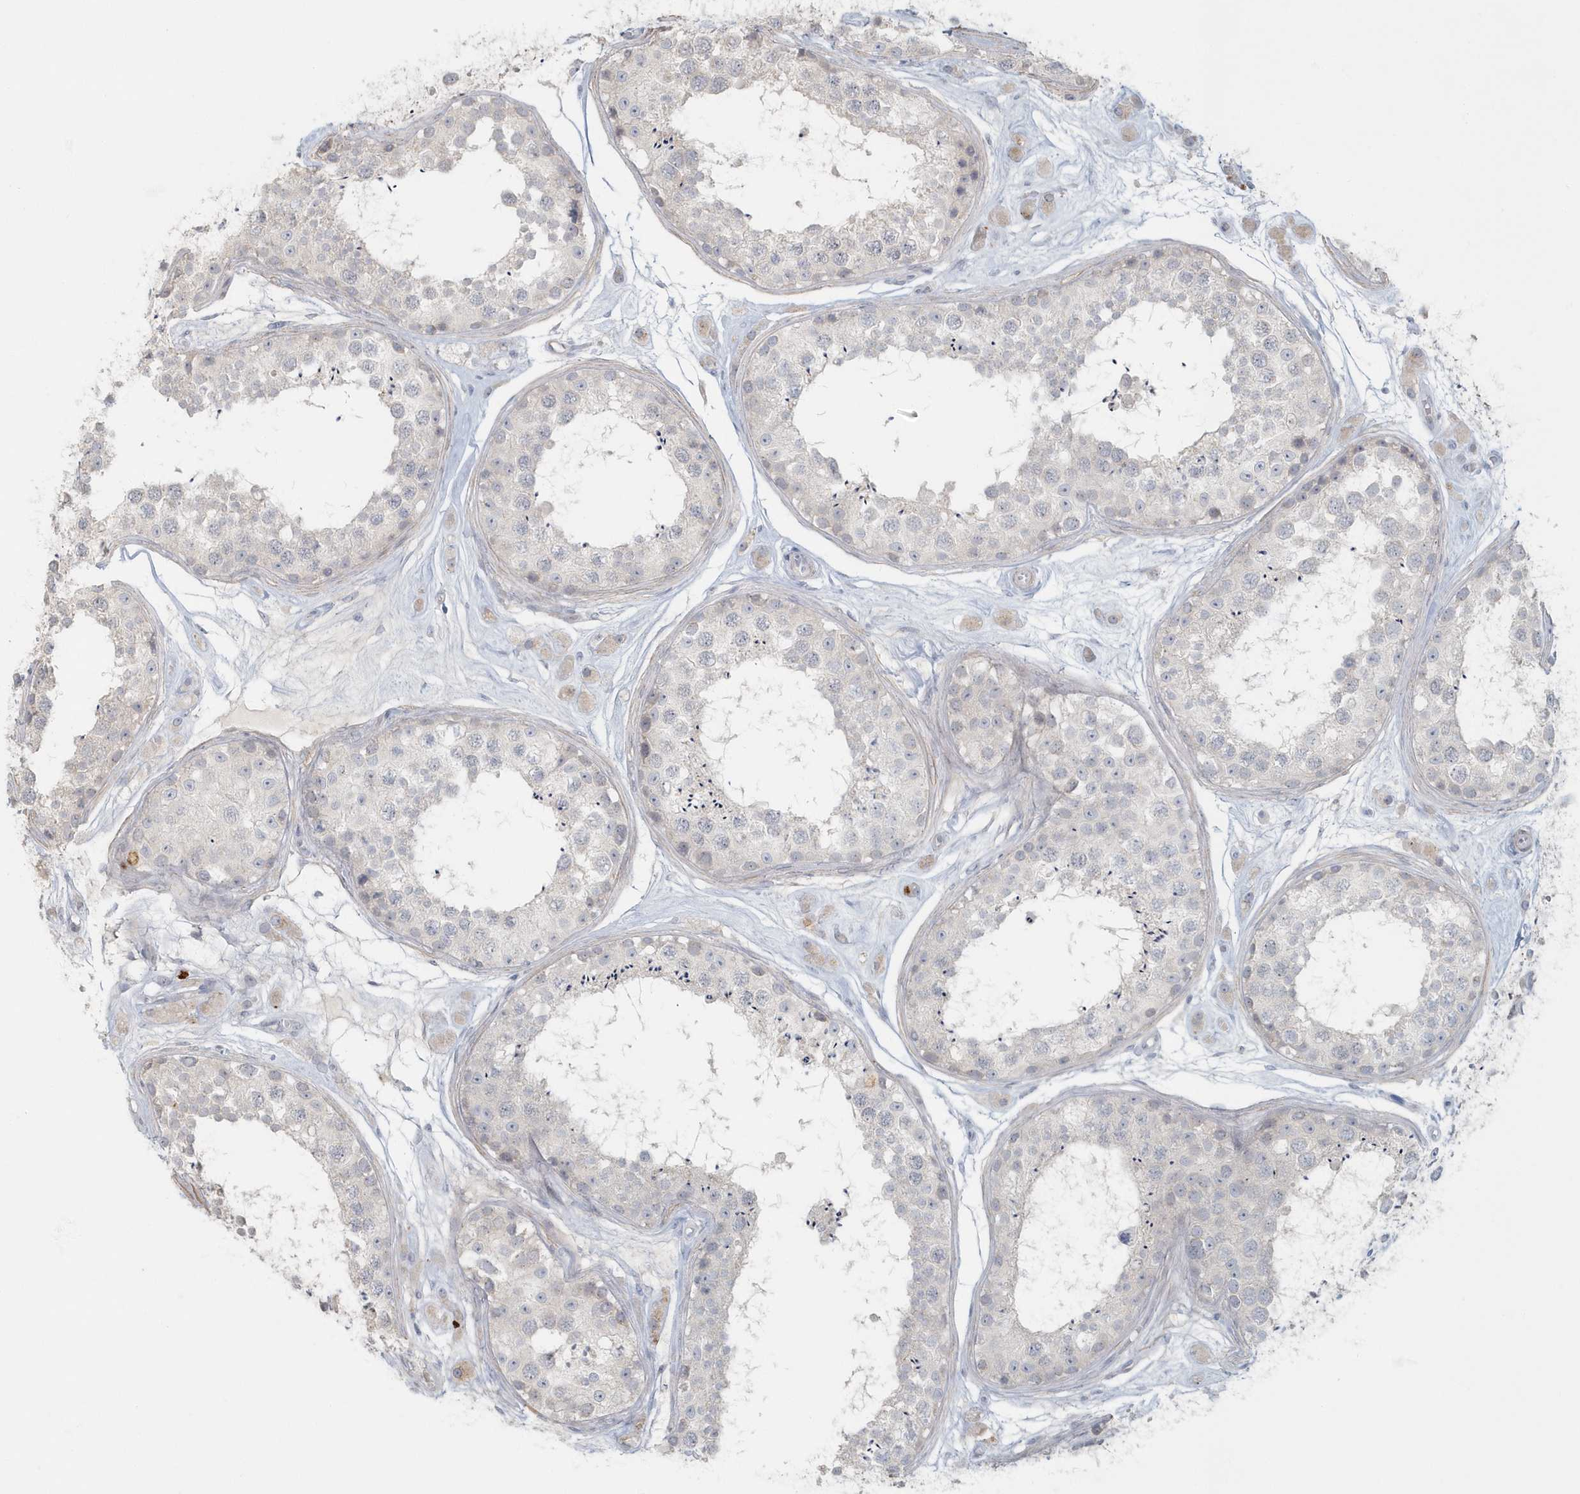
{"staining": {"intensity": "negative", "quantity": "none", "location": "none"}, "tissue": "testis", "cell_type": "Cells in seminiferous ducts", "image_type": "normal", "snomed": [{"axis": "morphology", "description": "Normal tissue, NOS"}, {"axis": "topography", "description": "Testis"}], "caption": "The micrograph reveals no significant expression in cells in seminiferous ducts of testis. (DAB (3,3'-diaminobenzidine) IHC, high magnification).", "gene": "MYOT", "patient": {"sex": "male", "age": 25}}